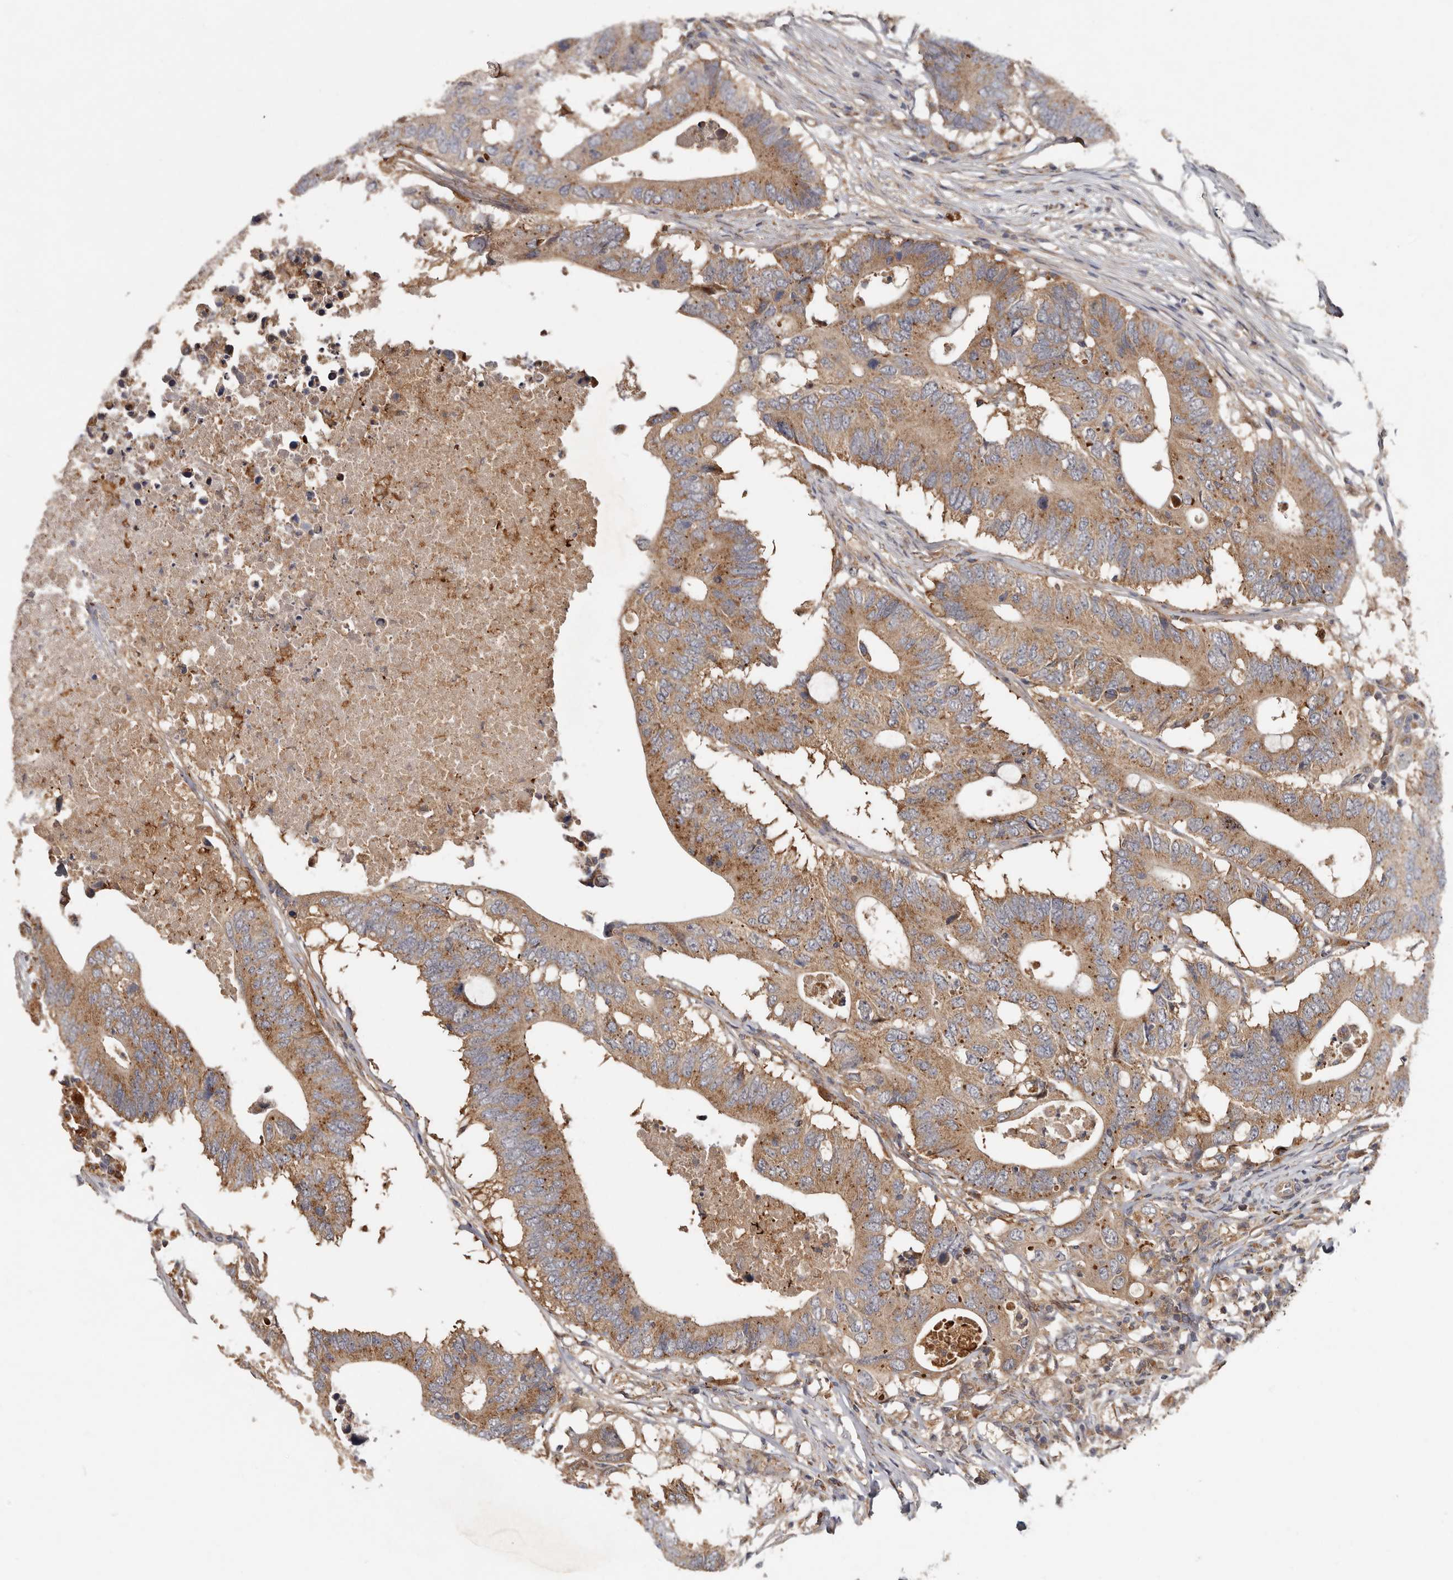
{"staining": {"intensity": "moderate", "quantity": ">75%", "location": "cytoplasmic/membranous"}, "tissue": "colorectal cancer", "cell_type": "Tumor cells", "image_type": "cancer", "snomed": [{"axis": "morphology", "description": "Adenocarcinoma, NOS"}, {"axis": "topography", "description": "Colon"}], "caption": "About >75% of tumor cells in colorectal cancer (adenocarcinoma) display moderate cytoplasmic/membranous protein expression as visualized by brown immunohistochemical staining.", "gene": "GOT1L1", "patient": {"sex": "male", "age": 71}}